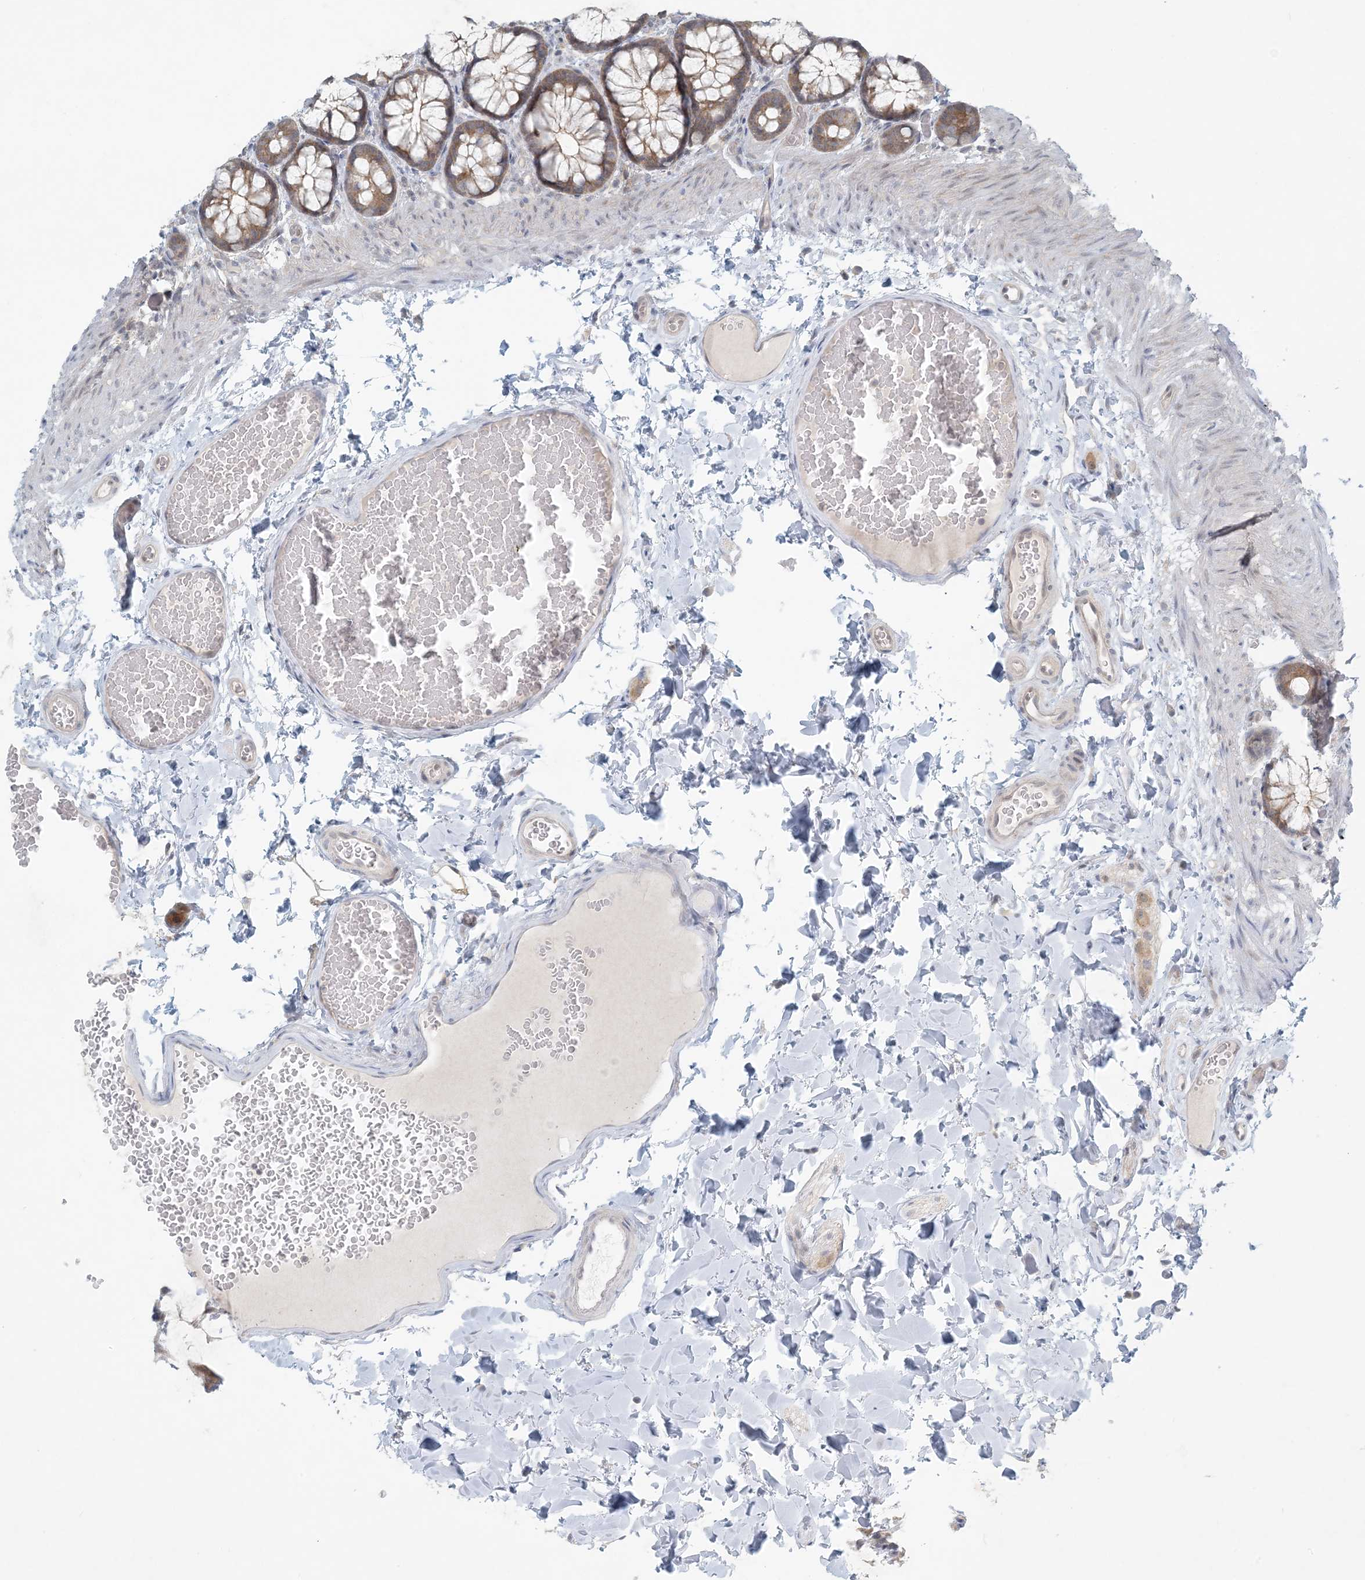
{"staining": {"intensity": "weak", "quantity": ">75%", "location": "cytoplasmic/membranous"}, "tissue": "colon", "cell_type": "Endothelial cells", "image_type": "normal", "snomed": [{"axis": "morphology", "description": "Normal tissue, NOS"}, {"axis": "topography", "description": "Colon"}], "caption": "Benign colon exhibits weak cytoplasmic/membranous positivity in approximately >75% of endothelial cells, visualized by immunohistochemistry.", "gene": "OBI1", "patient": {"sex": "male", "age": 47}}